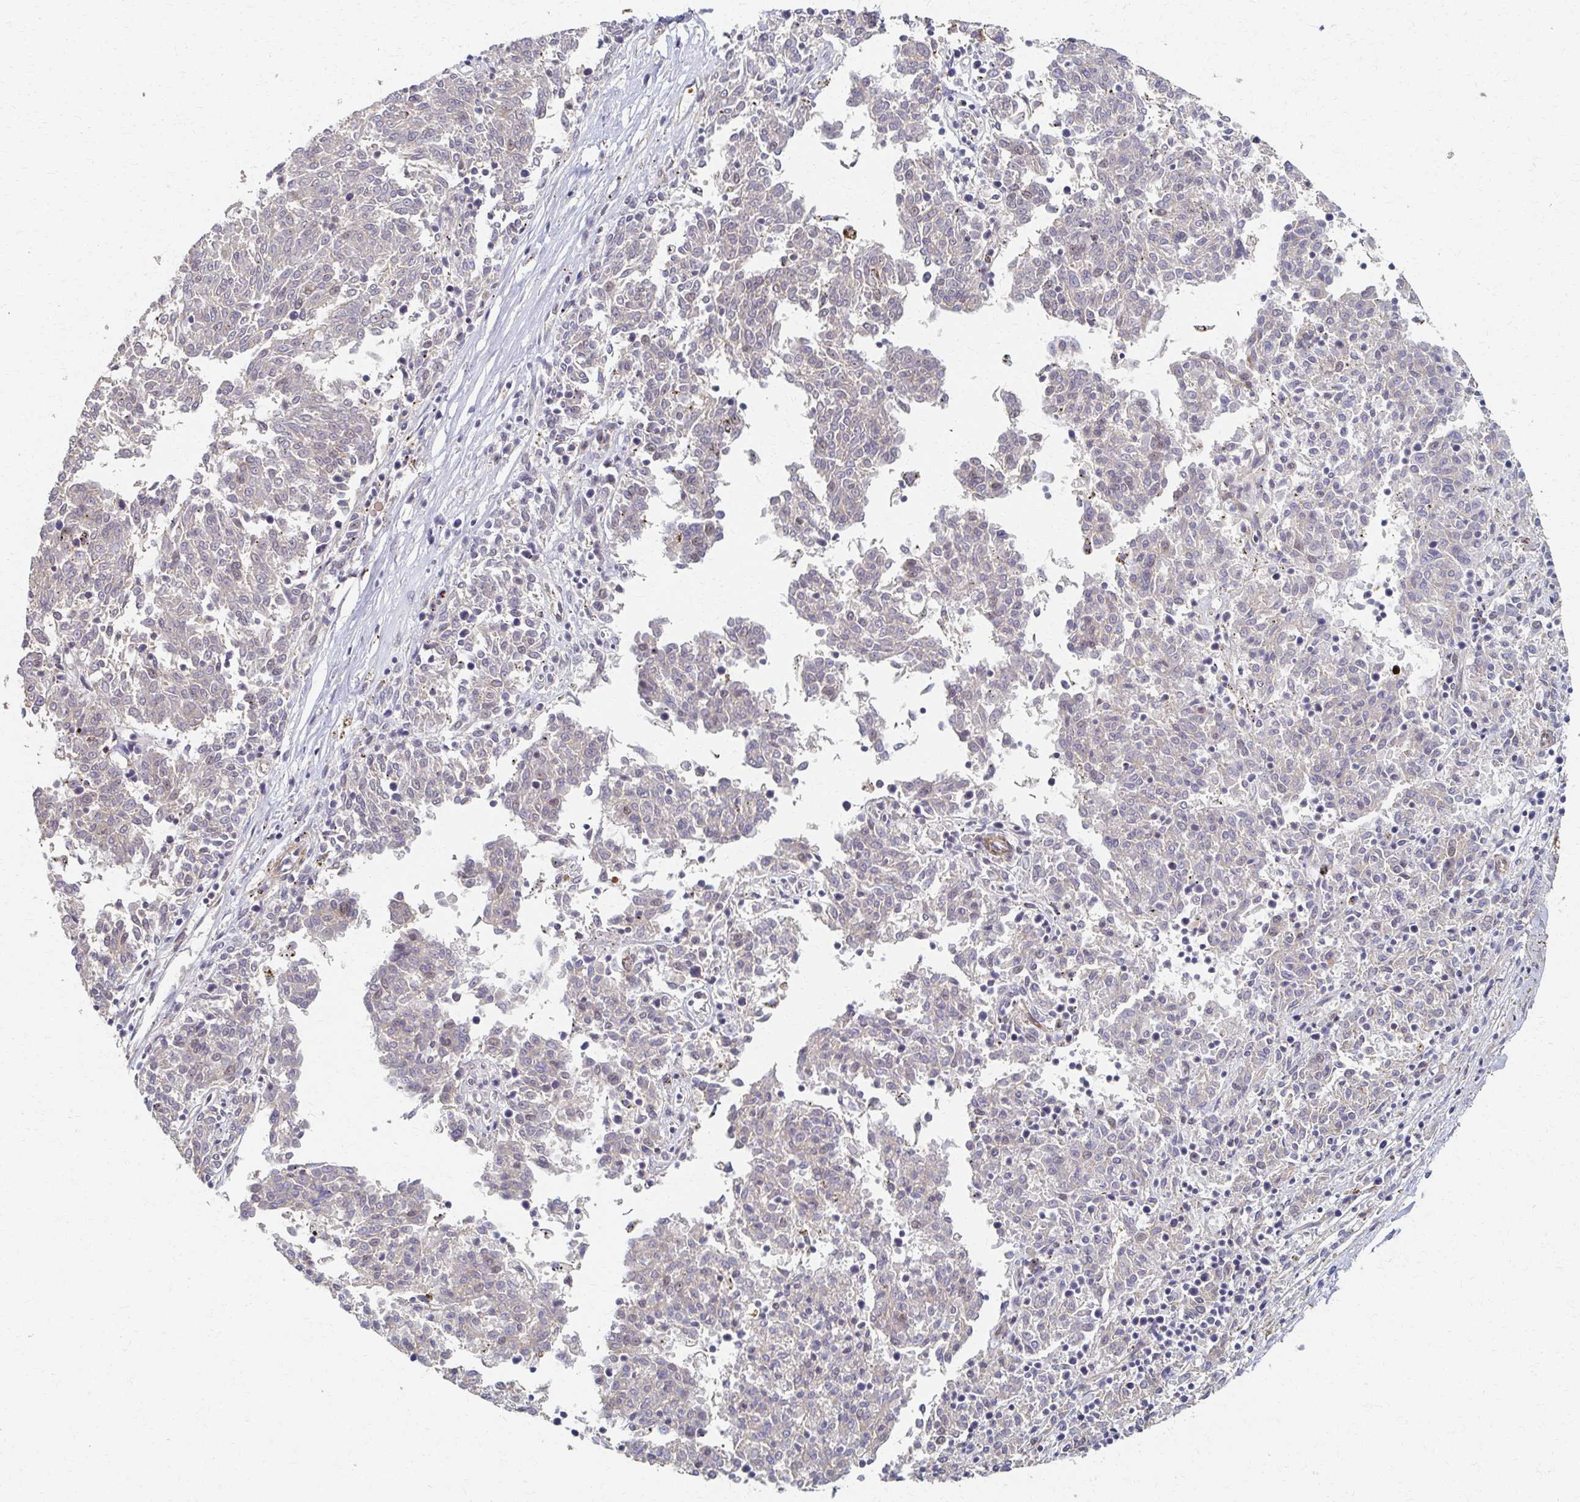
{"staining": {"intensity": "negative", "quantity": "none", "location": "none"}, "tissue": "melanoma", "cell_type": "Tumor cells", "image_type": "cancer", "snomed": [{"axis": "morphology", "description": "Malignant melanoma, NOS"}, {"axis": "topography", "description": "Skin"}], "caption": "DAB (3,3'-diaminobenzidine) immunohistochemical staining of melanoma displays no significant expression in tumor cells.", "gene": "SKA2", "patient": {"sex": "female", "age": 72}}